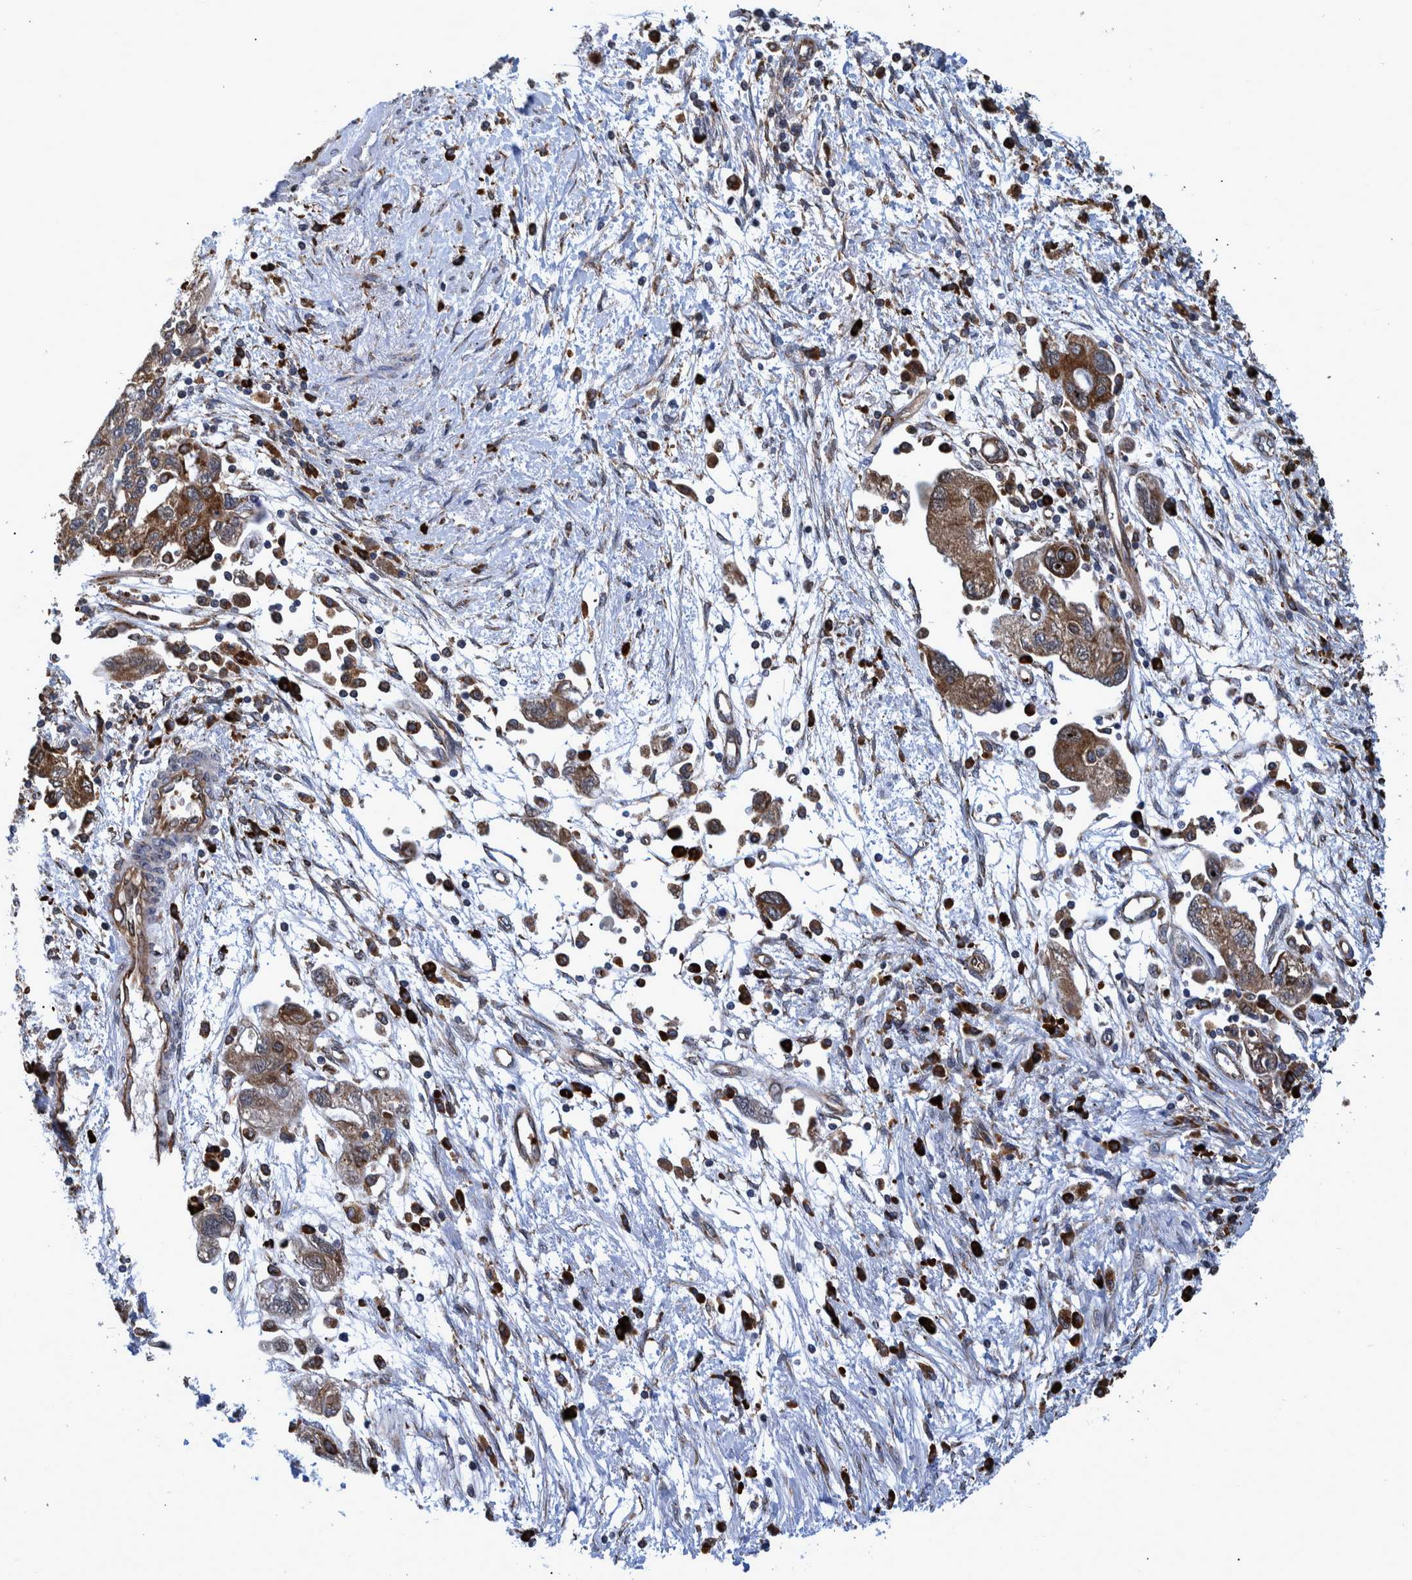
{"staining": {"intensity": "moderate", "quantity": ">75%", "location": "cytoplasmic/membranous"}, "tissue": "ovarian cancer", "cell_type": "Tumor cells", "image_type": "cancer", "snomed": [{"axis": "morphology", "description": "Carcinoma, NOS"}, {"axis": "morphology", "description": "Cystadenocarcinoma, serous, NOS"}, {"axis": "topography", "description": "Ovary"}], "caption": "Carcinoma (ovarian) tissue exhibits moderate cytoplasmic/membranous positivity in about >75% of tumor cells", "gene": "SPAG5", "patient": {"sex": "female", "age": 69}}